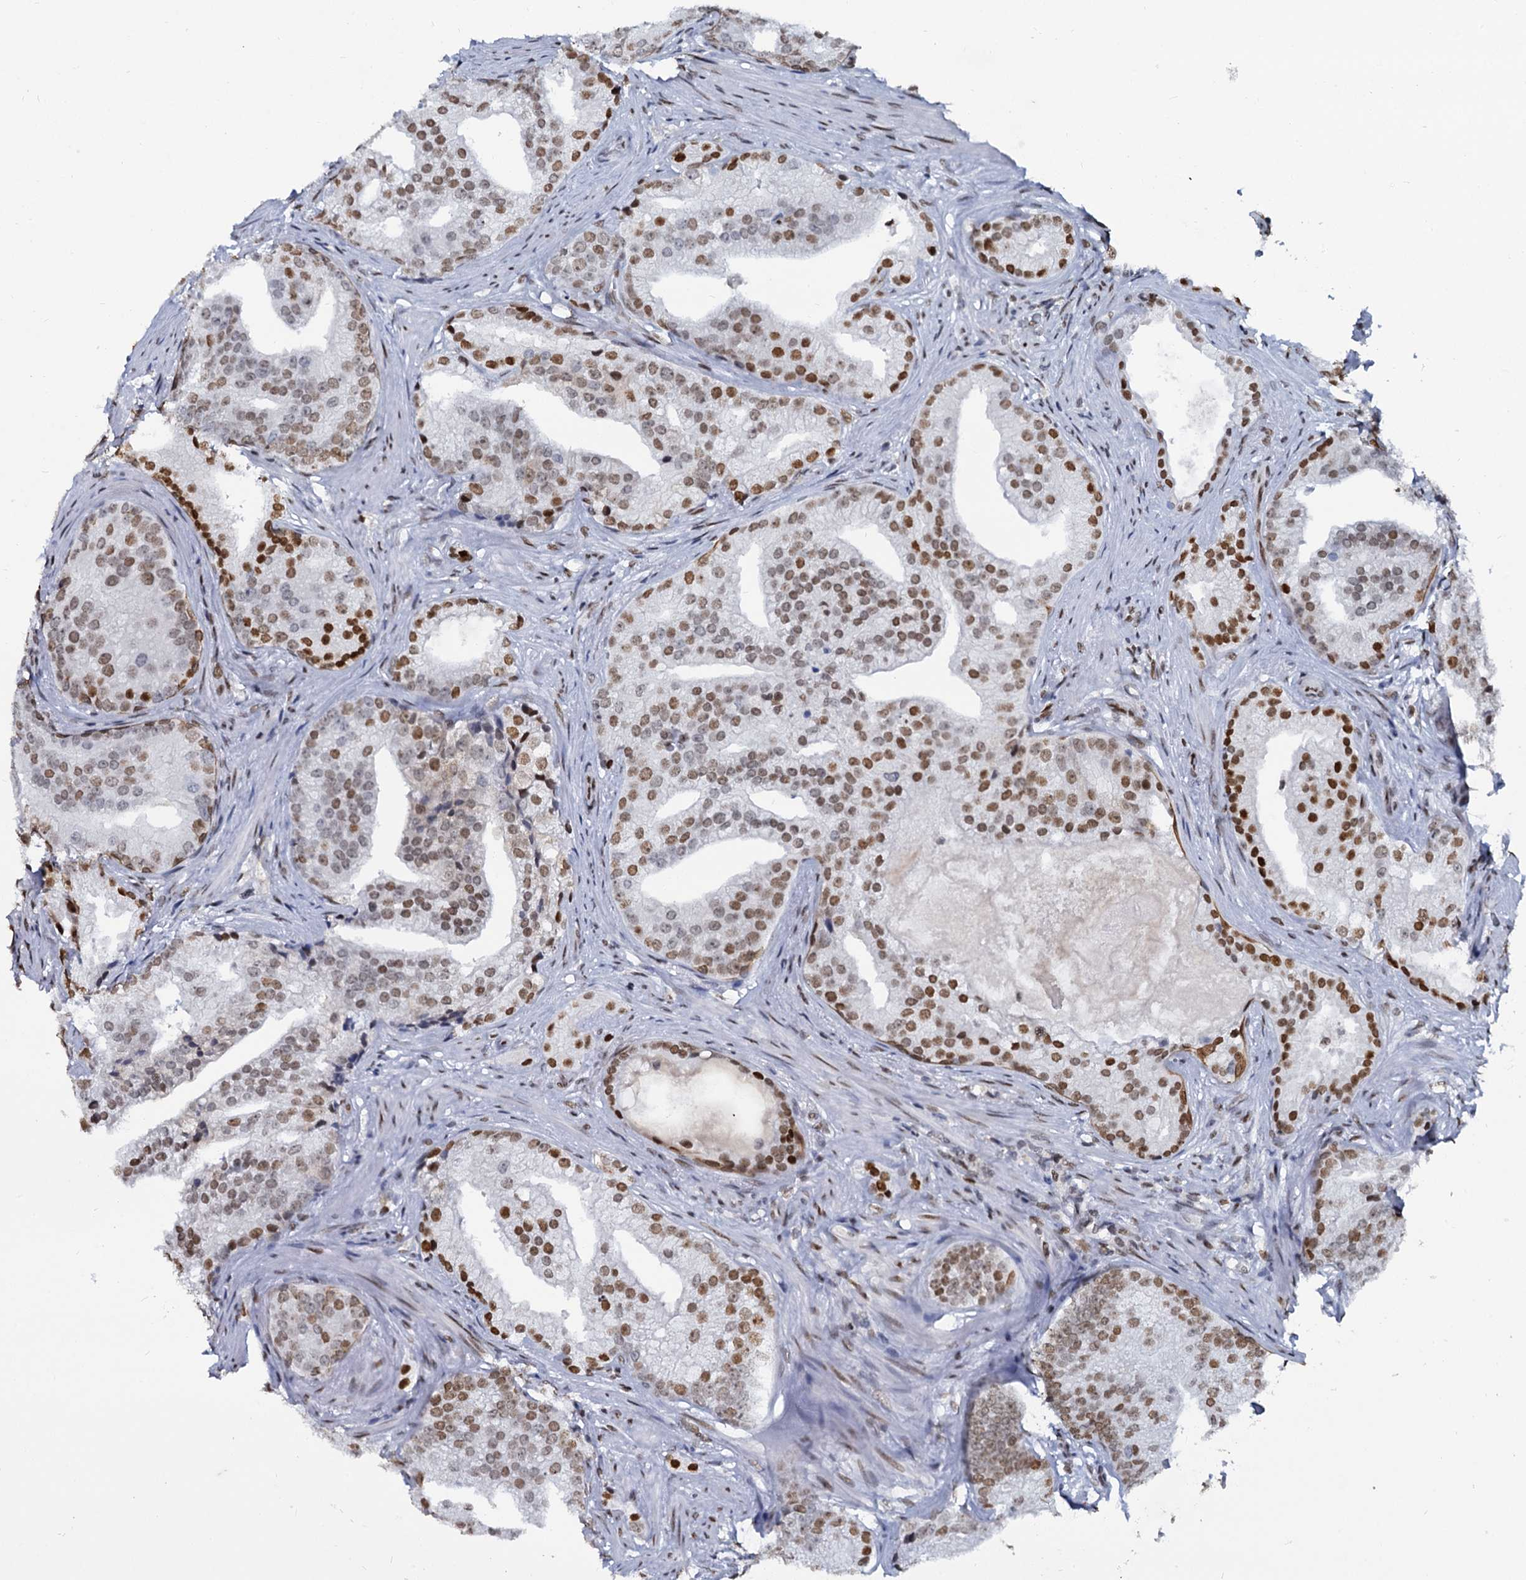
{"staining": {"intensity": "moderate", "quantity": ">75%", "location": "nuclear"}, "tissue": "prostate cancer", "cell_type": "Tumor cells", "image_type": "cancer", "snomed": [{"axis": "morphology", "description": "Adenocarcinoma, Low grade"}, {"axis": "topography", "description": "Prostate"}], "caption": "Moderate nuclear positivity is appreciated in about >75% of tumor cells in prostate adenocarcinoma (low-grade). (DAB IHC, brown staining for protein, blue staining for nuclei).", "gene": "CMAS", "patient": {"sex": "male", "age": 71}}